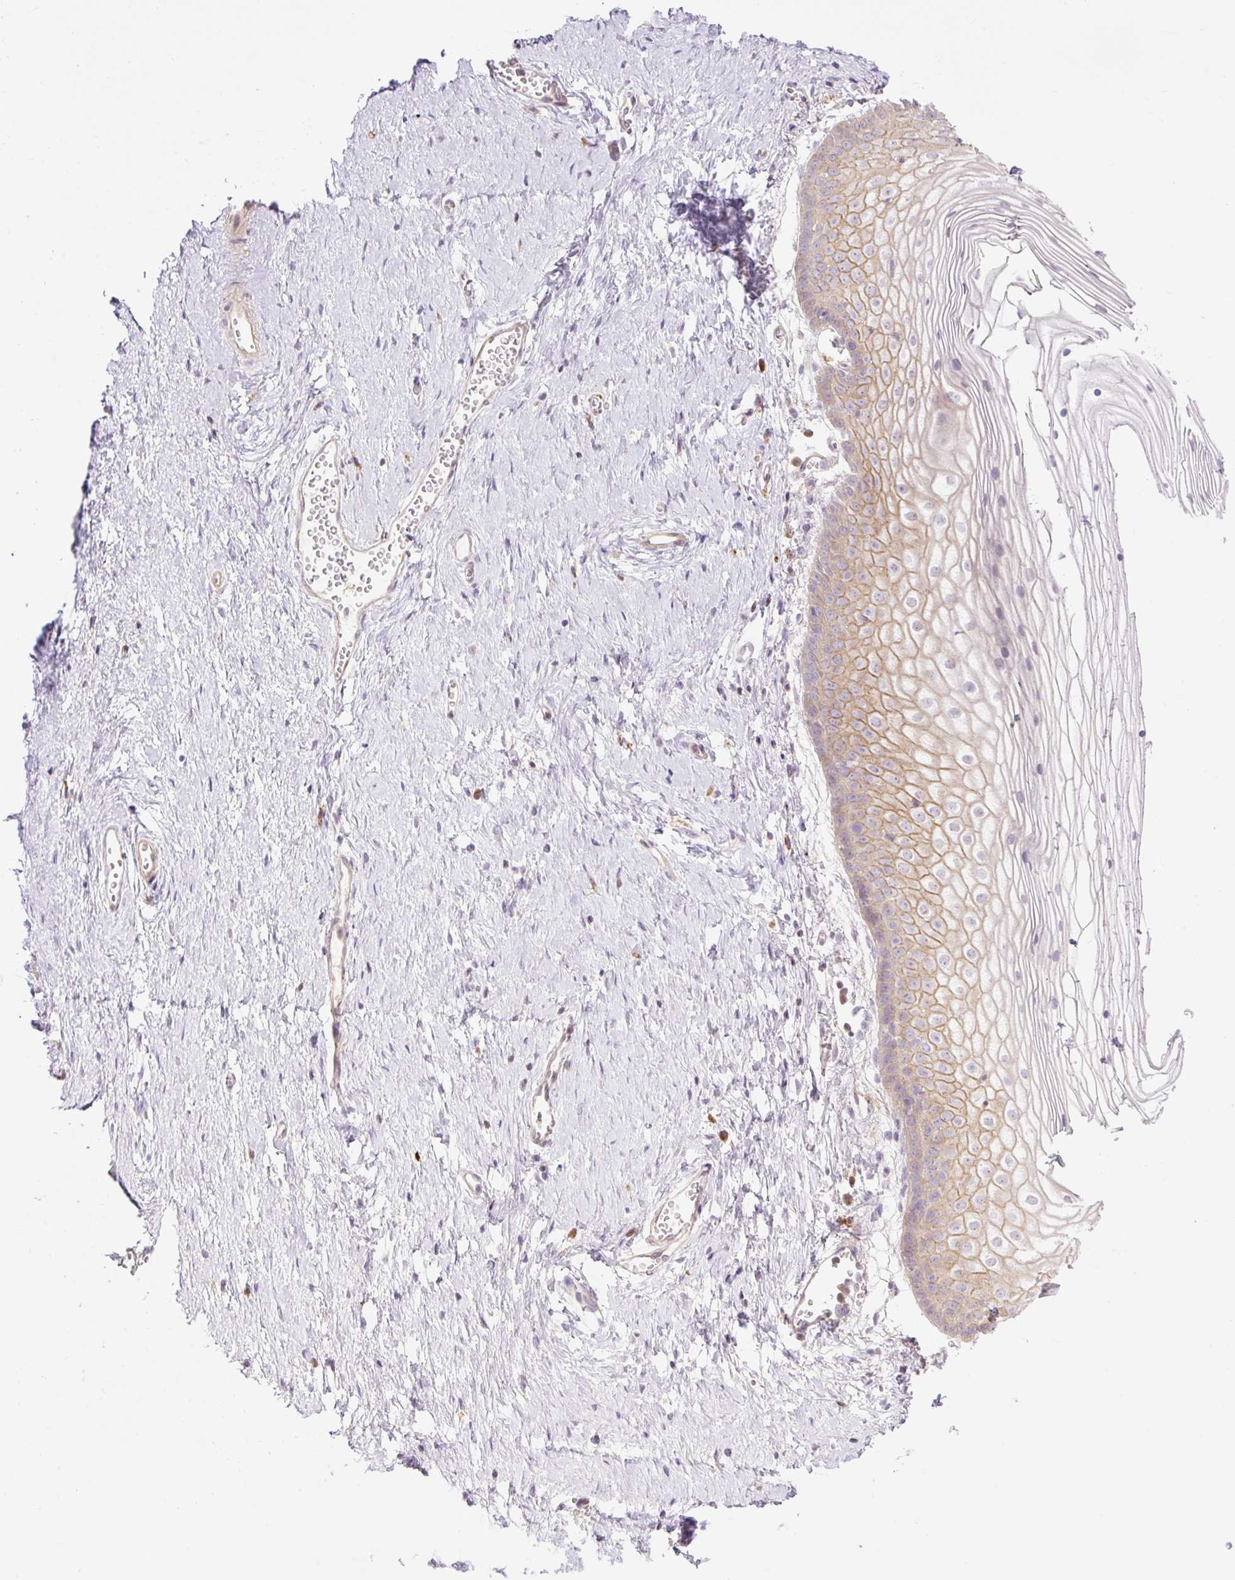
{"staining": {"intensity": "moderate", "quantity": "25%-75%", "location": "cytoplasmic/membranous"}, "tissue": "vagina", "cell_type": "Squamous epithelial cells", "image_type": "normal", "snomed": [{"axis": "morphology", "description": "Normal tissue, NOS"}, {"axis": "topography", "description": "Vagina"}], "caption": "This photomicrograph exhibits benign vagina stained with immunohistochemistry (IHC) to label a protein in brown. The cytoplasmic/membranous of squamous epithelial cells show moderate positivity for the protein. Nuclei are counter-stained blue.", "gene": "GRID2", "patient": {"sex": "female", "age": 56}}